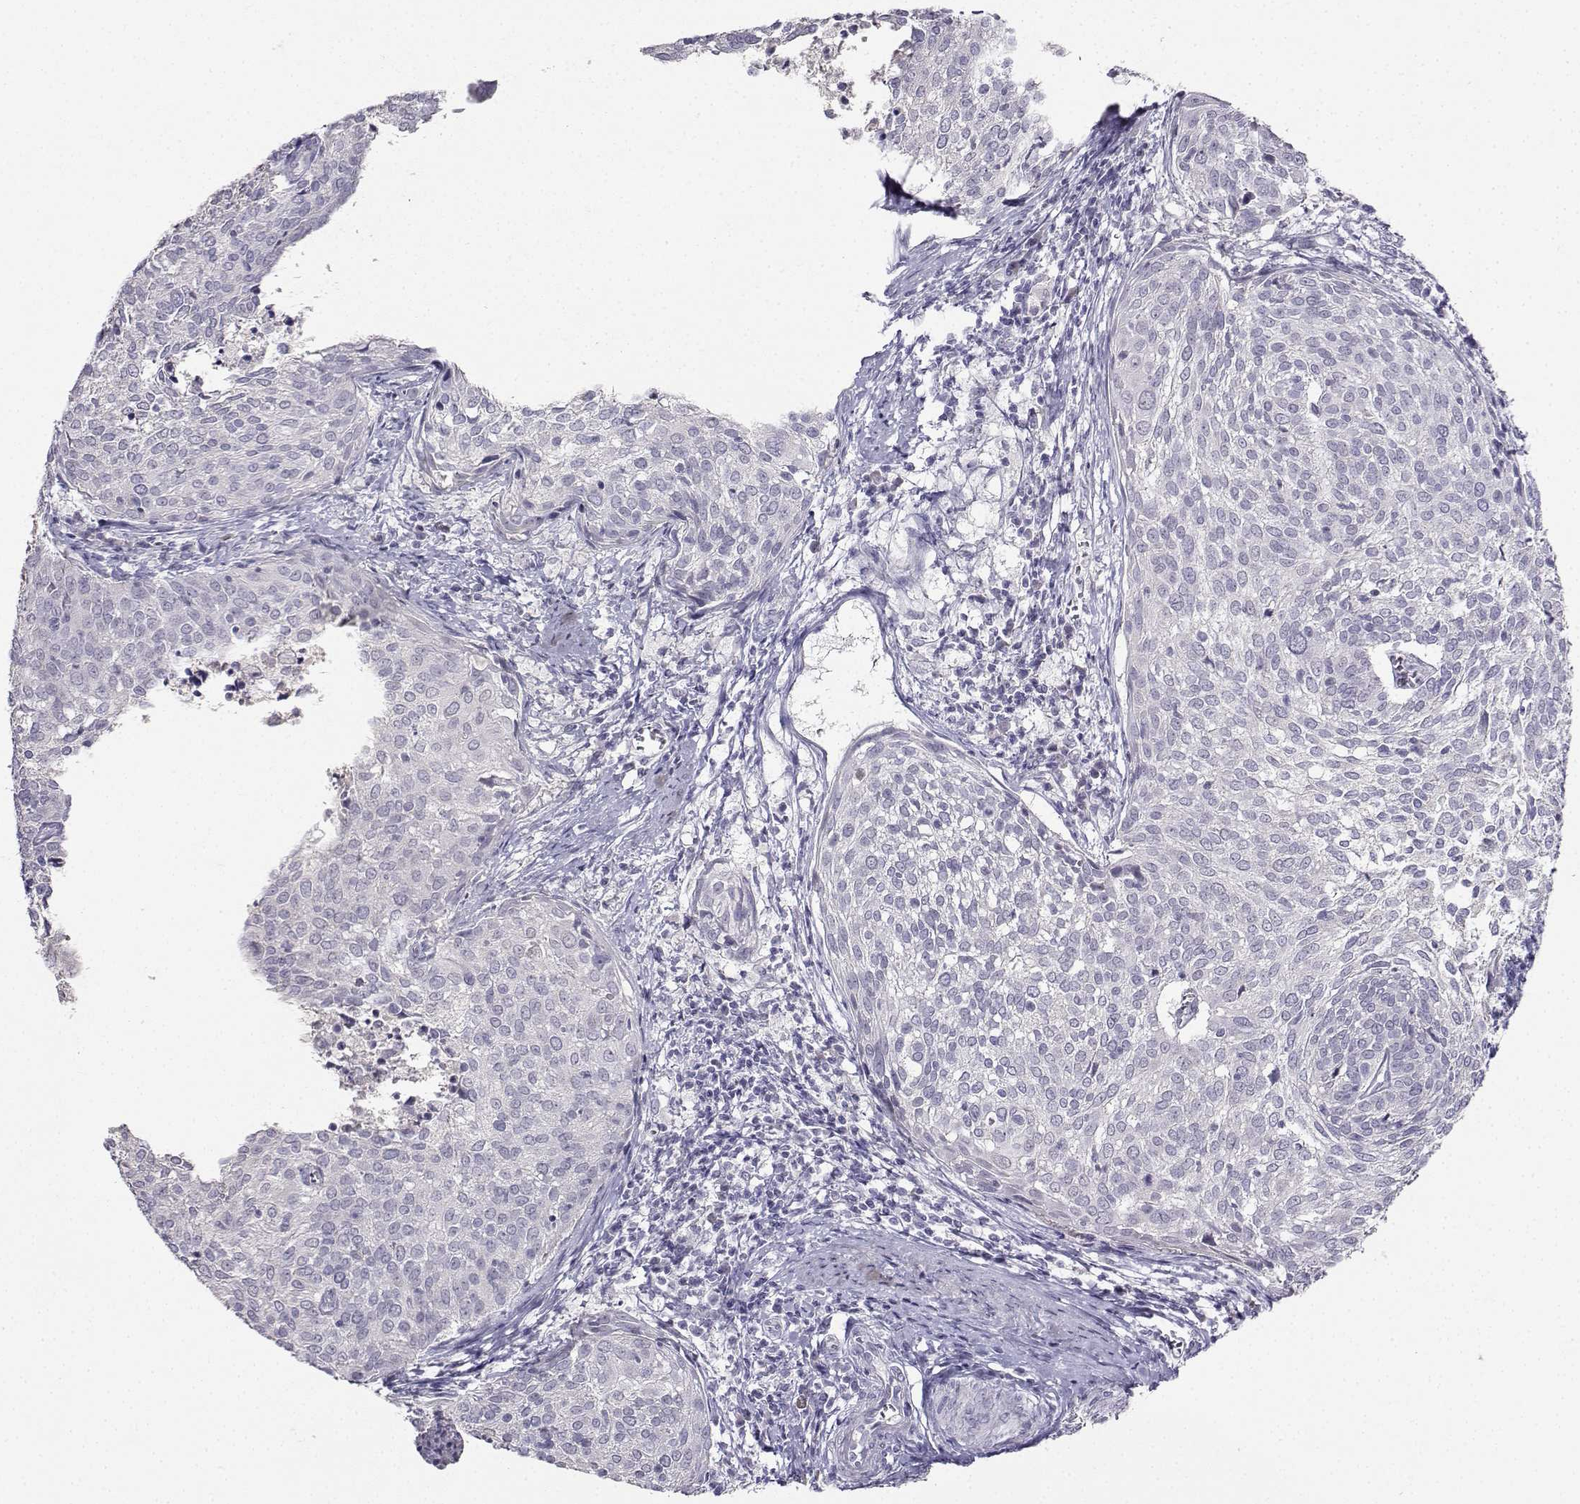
{"staining": {"intensity": "negative", "quantity": "none", "location": "none"}, "tissue": "cervical cancer", "cell_type": "Tumor cells", "image_type": "cancer", "snomed": [{"axis": "morphology", "description": "Squamous cell carcinoma, NOS"}, {"axis": "topography", "description": "Cervix"}], "caption": "Tumor cells show no significant protein staining in cervical cancer.", "gene": "CARTPT", "patient": {"sex": "female", "age": 39}}